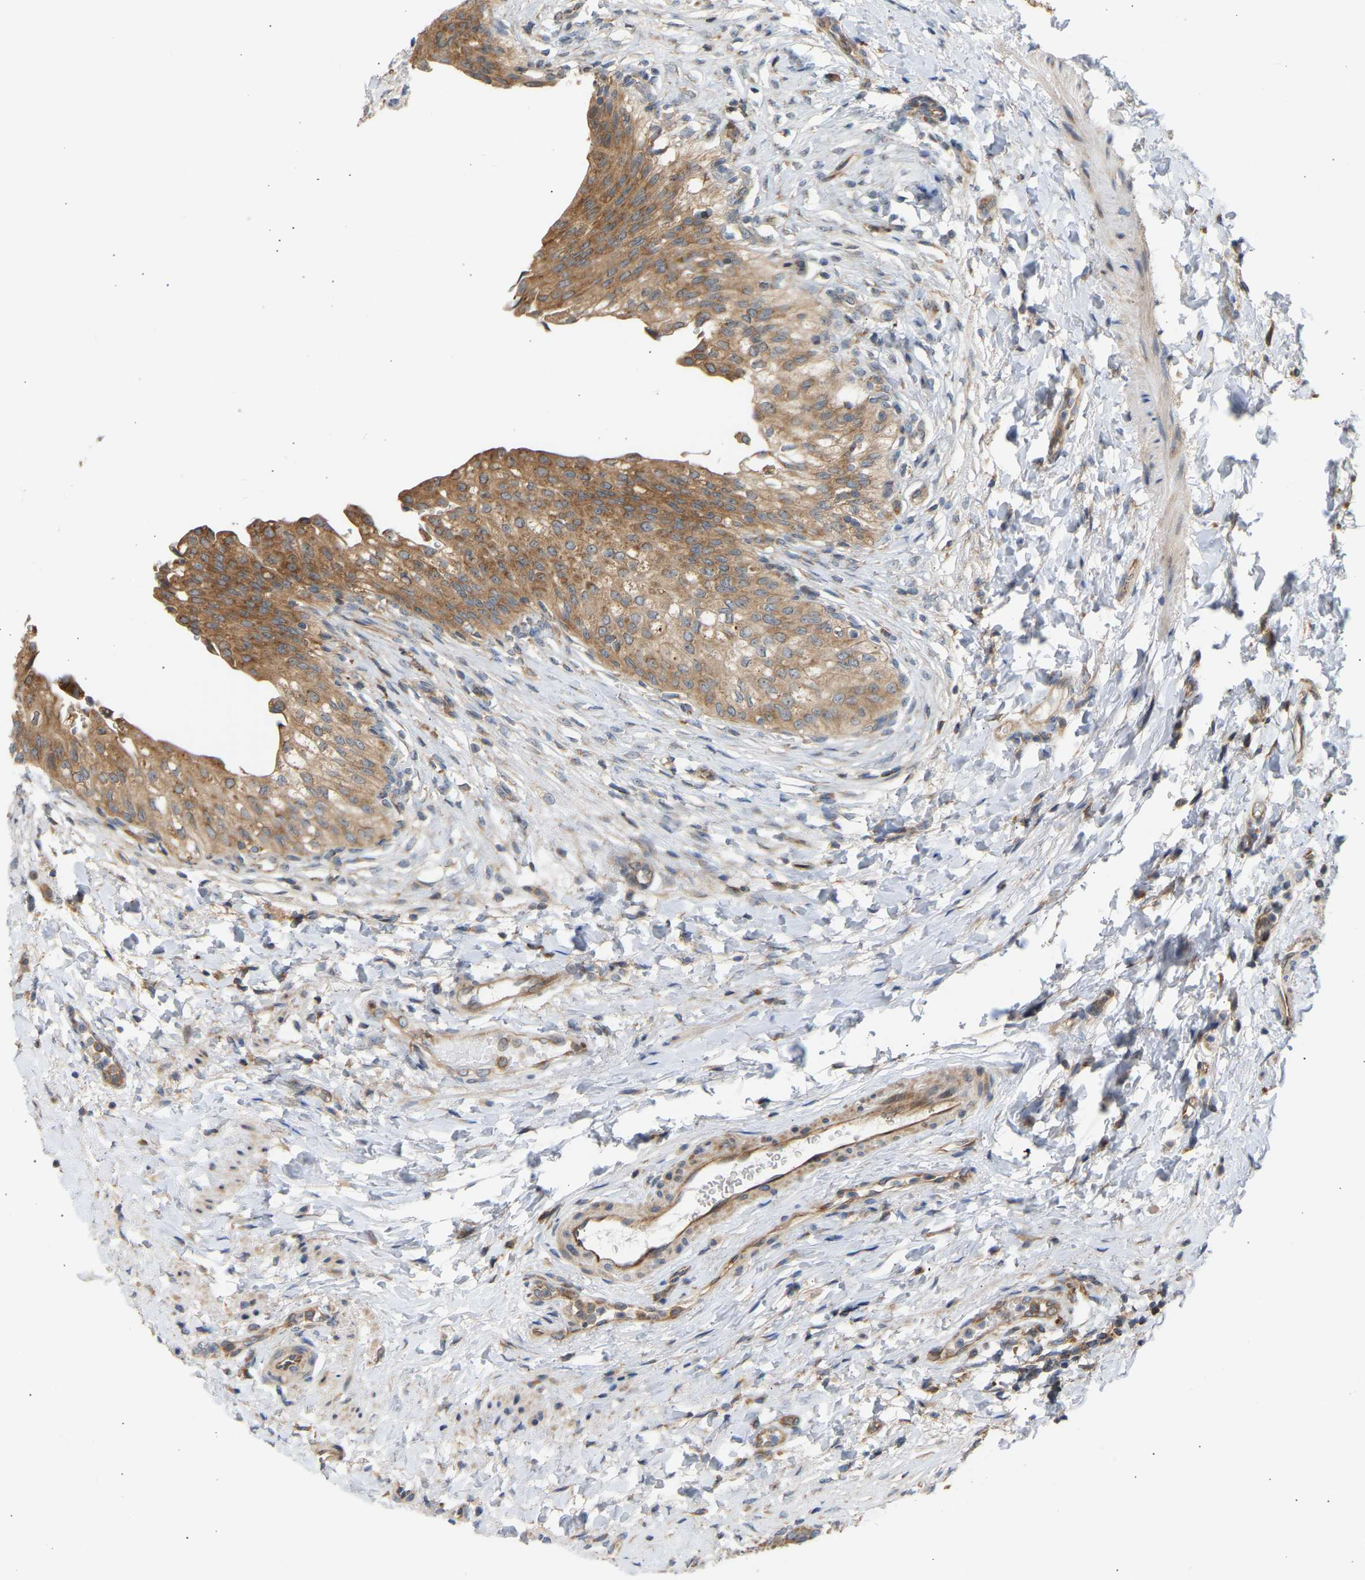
{"staining": {"intensity": "strong", "quantity": ">75%", "location": "cytoplasmic/membranous"}, "tissue": "urinary bladder", "cell_type": "Urothelial cells", "image_type": "normal", "snomed": [{"axis": "morphology", "description": "Urothelial carcinoma, High grade"}, {"axis": "topography", "description": "Urinary bladder"}], "caption": "Protein expression analysis of unremarkable human urinary bladder reveals strong cytoplasmic/membranous positivity in approximately >75% of urothelial cells. (DAB (3,3'-diaminobenzidine) IHC, brown staining for protein, blue staining for nuclei).", "gene": "GCN1", "patient": {"sex": "male", "age": 46}}